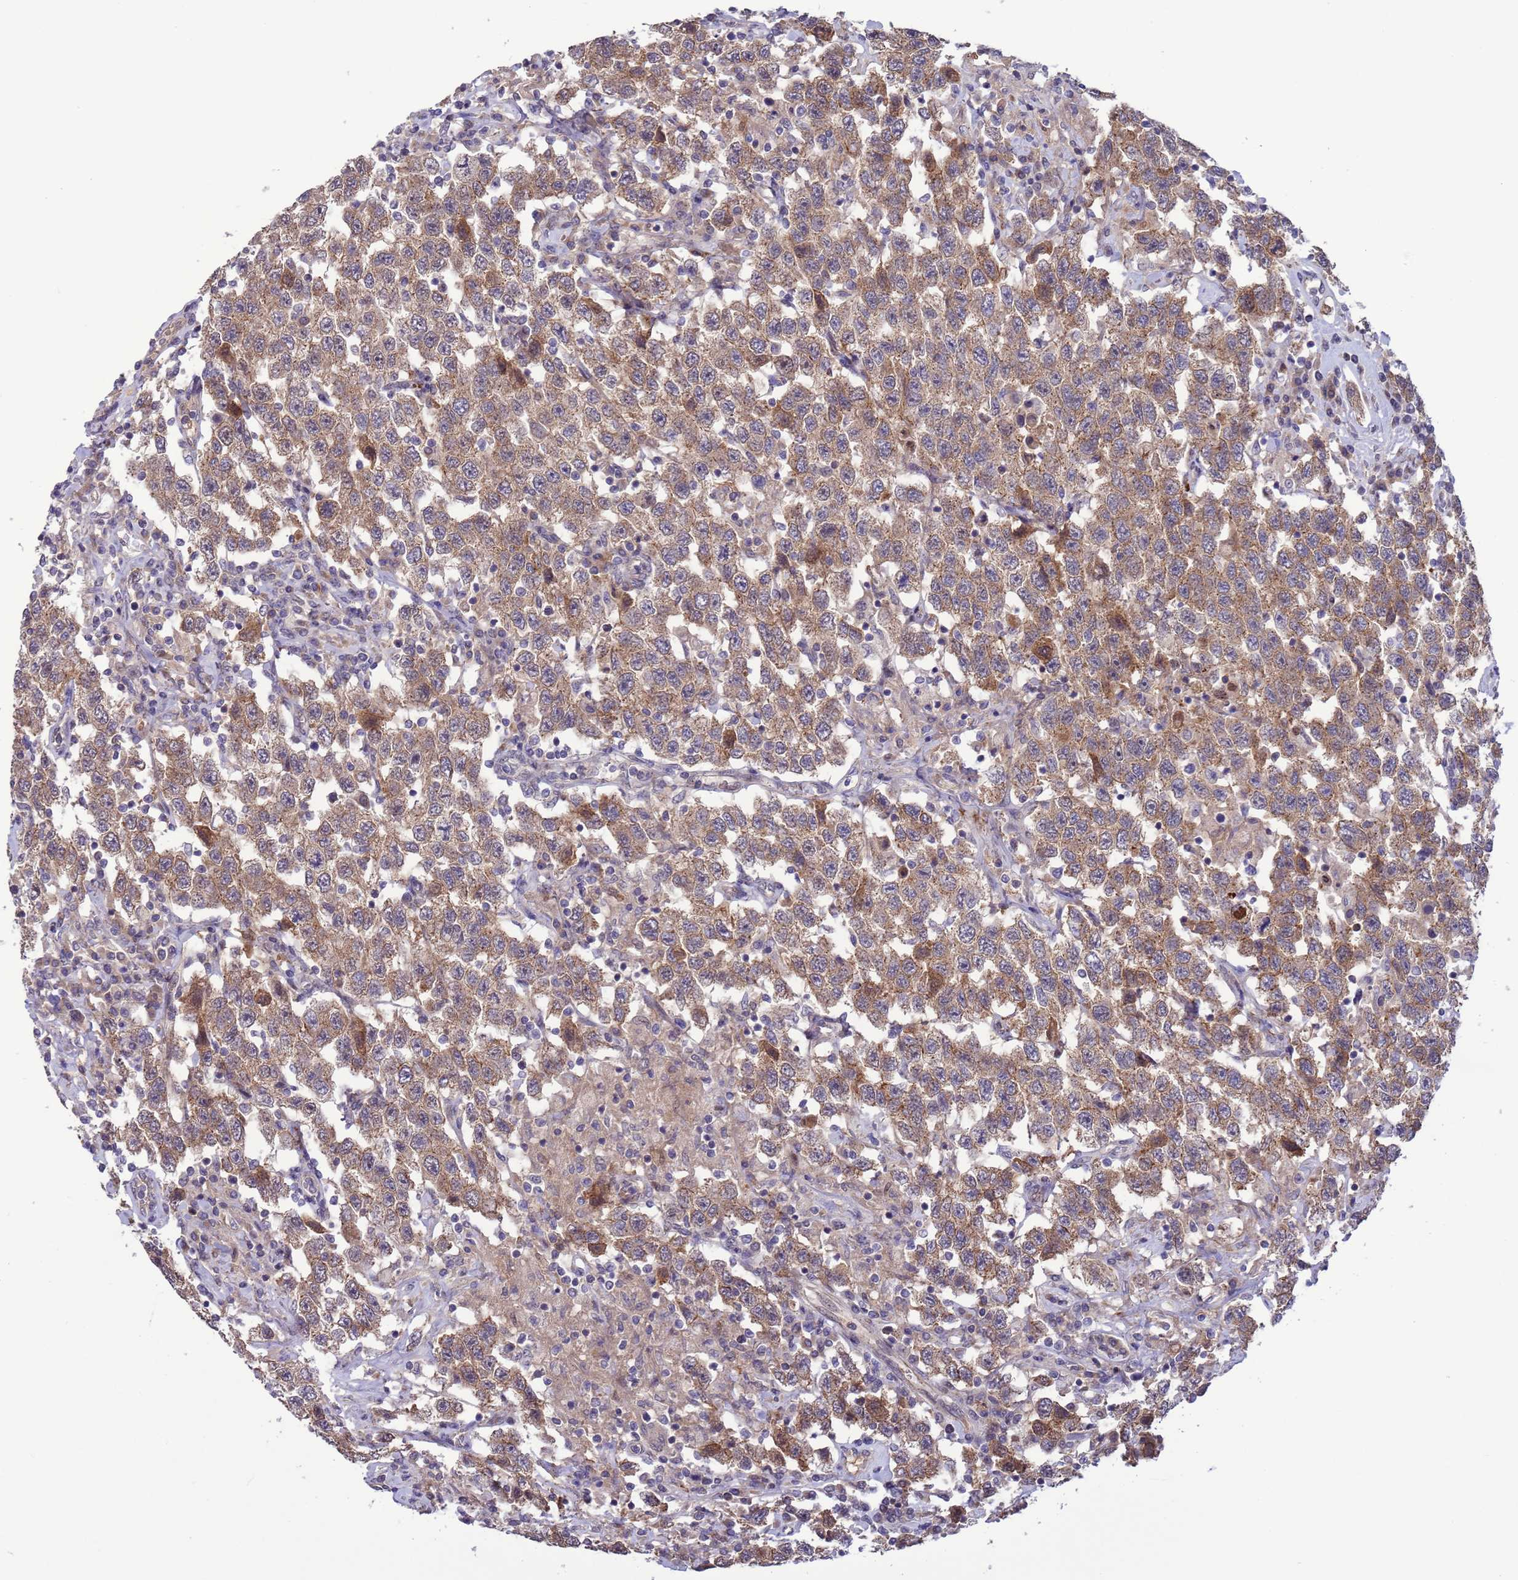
{"staining": {"intensity": "moderate", "quantity": ">75%", "location": "cytoplasmic/membranous"}, "tissue": "testis cancer", "cell_type": "Tumor cells", "image_type": "cancer", "snomed": [{"axis": "morphology", "description": "Seminoma, NOS"}, {"axis": "topography", "description": "Testis"}], "caption": "IHC of human testis seminoma shows medium levels of moderate cytoplasmic/membranous expression in approximately >75% of tumor cells.", "gene": "GJA10", "patient": {"sex": "male", "age": 41}}